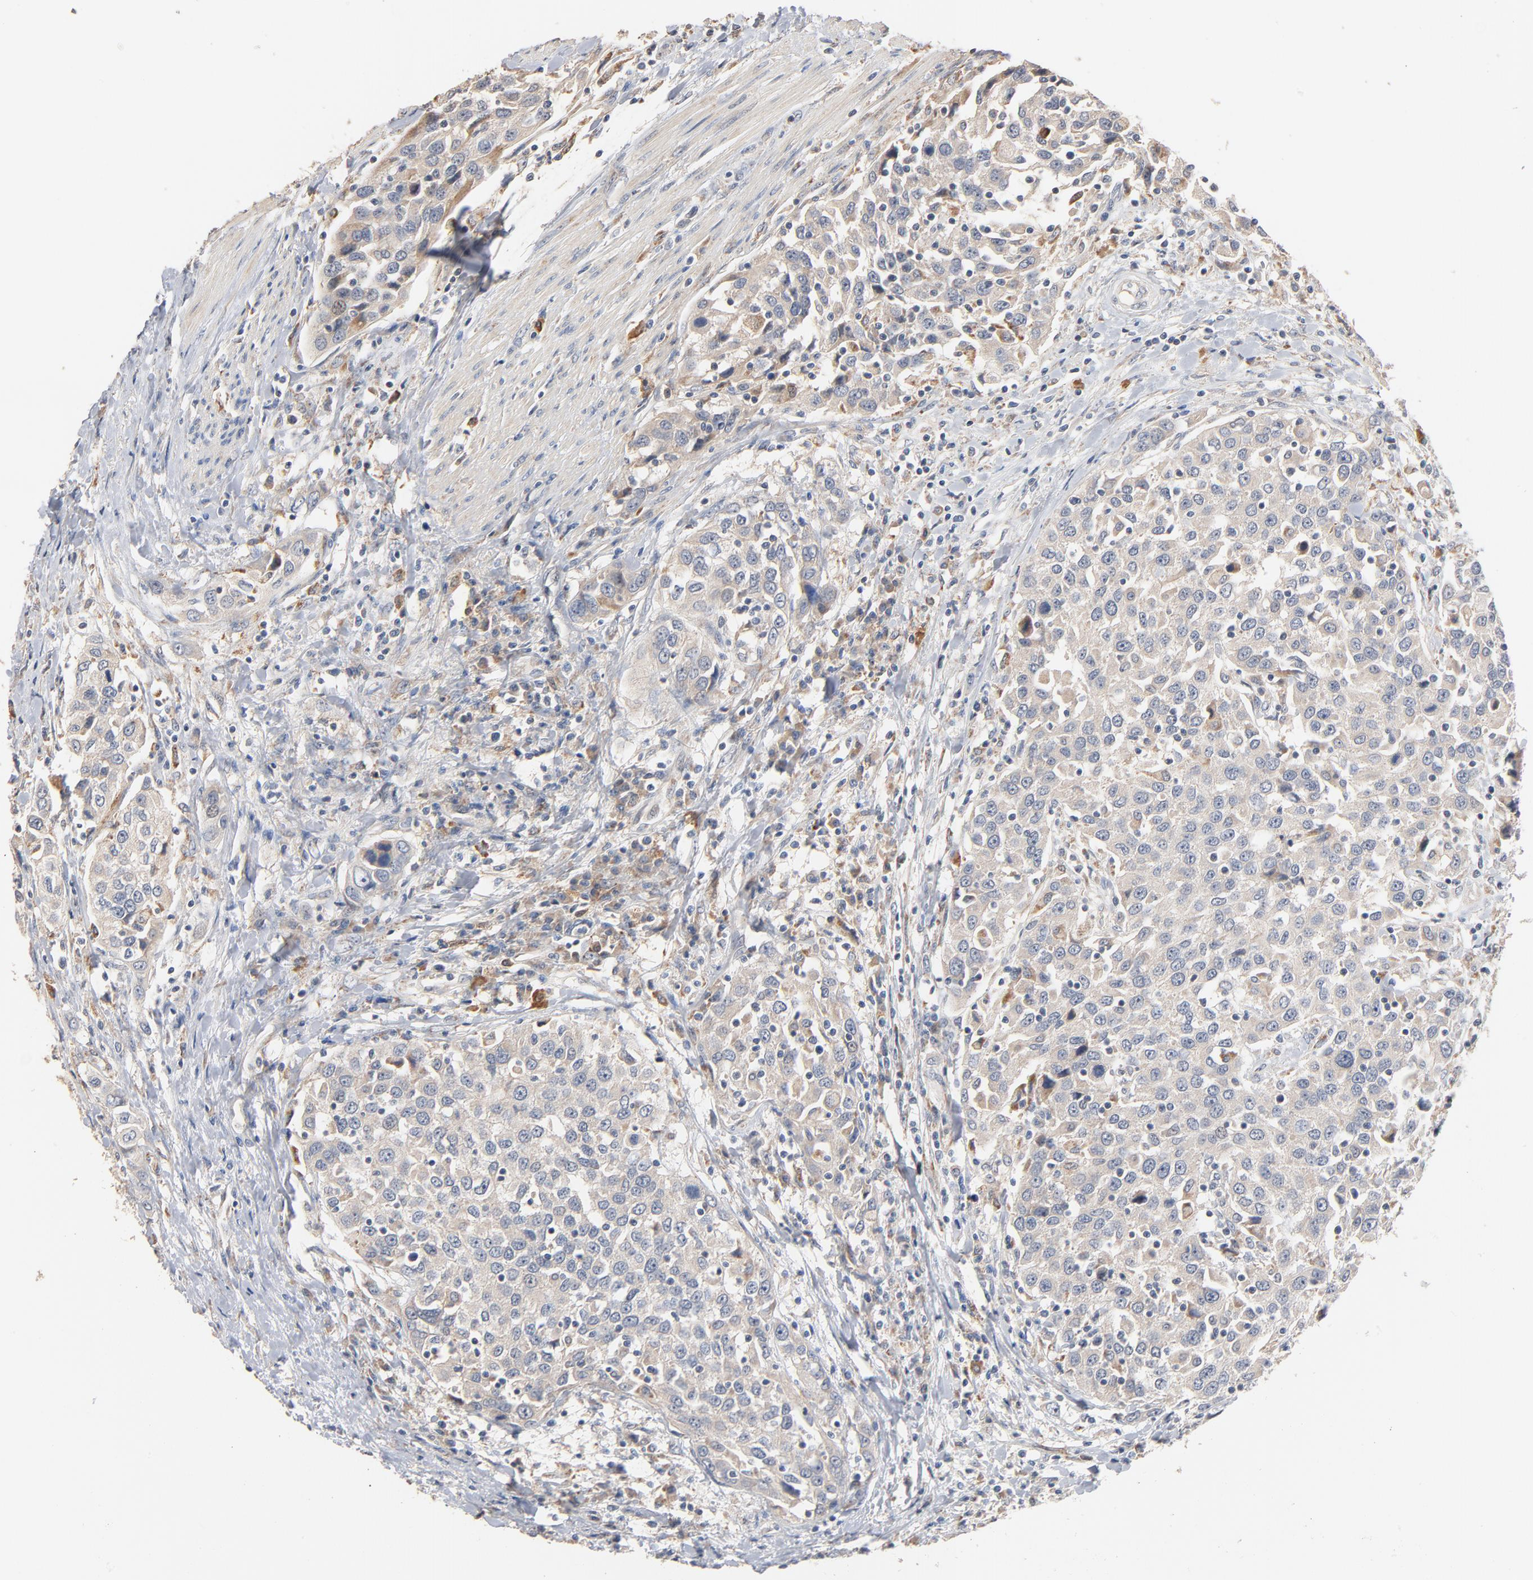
{"staining": {"intensity": "negative", "quantity": "none", "location": "none"}, "tissue": "urothelial cancer", "cell_type": "Tumor cells", "image_type": "cancer", "snomed": [{"axis": "morphology", "description": "Urothelial carcinoma, High grade"}, {"axis": "topography", "description": "Urinary bladder"}], "caption": "This is an immunohistochemistry histopathology image of human urothelial cancer. There is no positivity in tumor cells.", "gene": "ZDHHC8", "patient": {"sex": "female", "age": 80}}